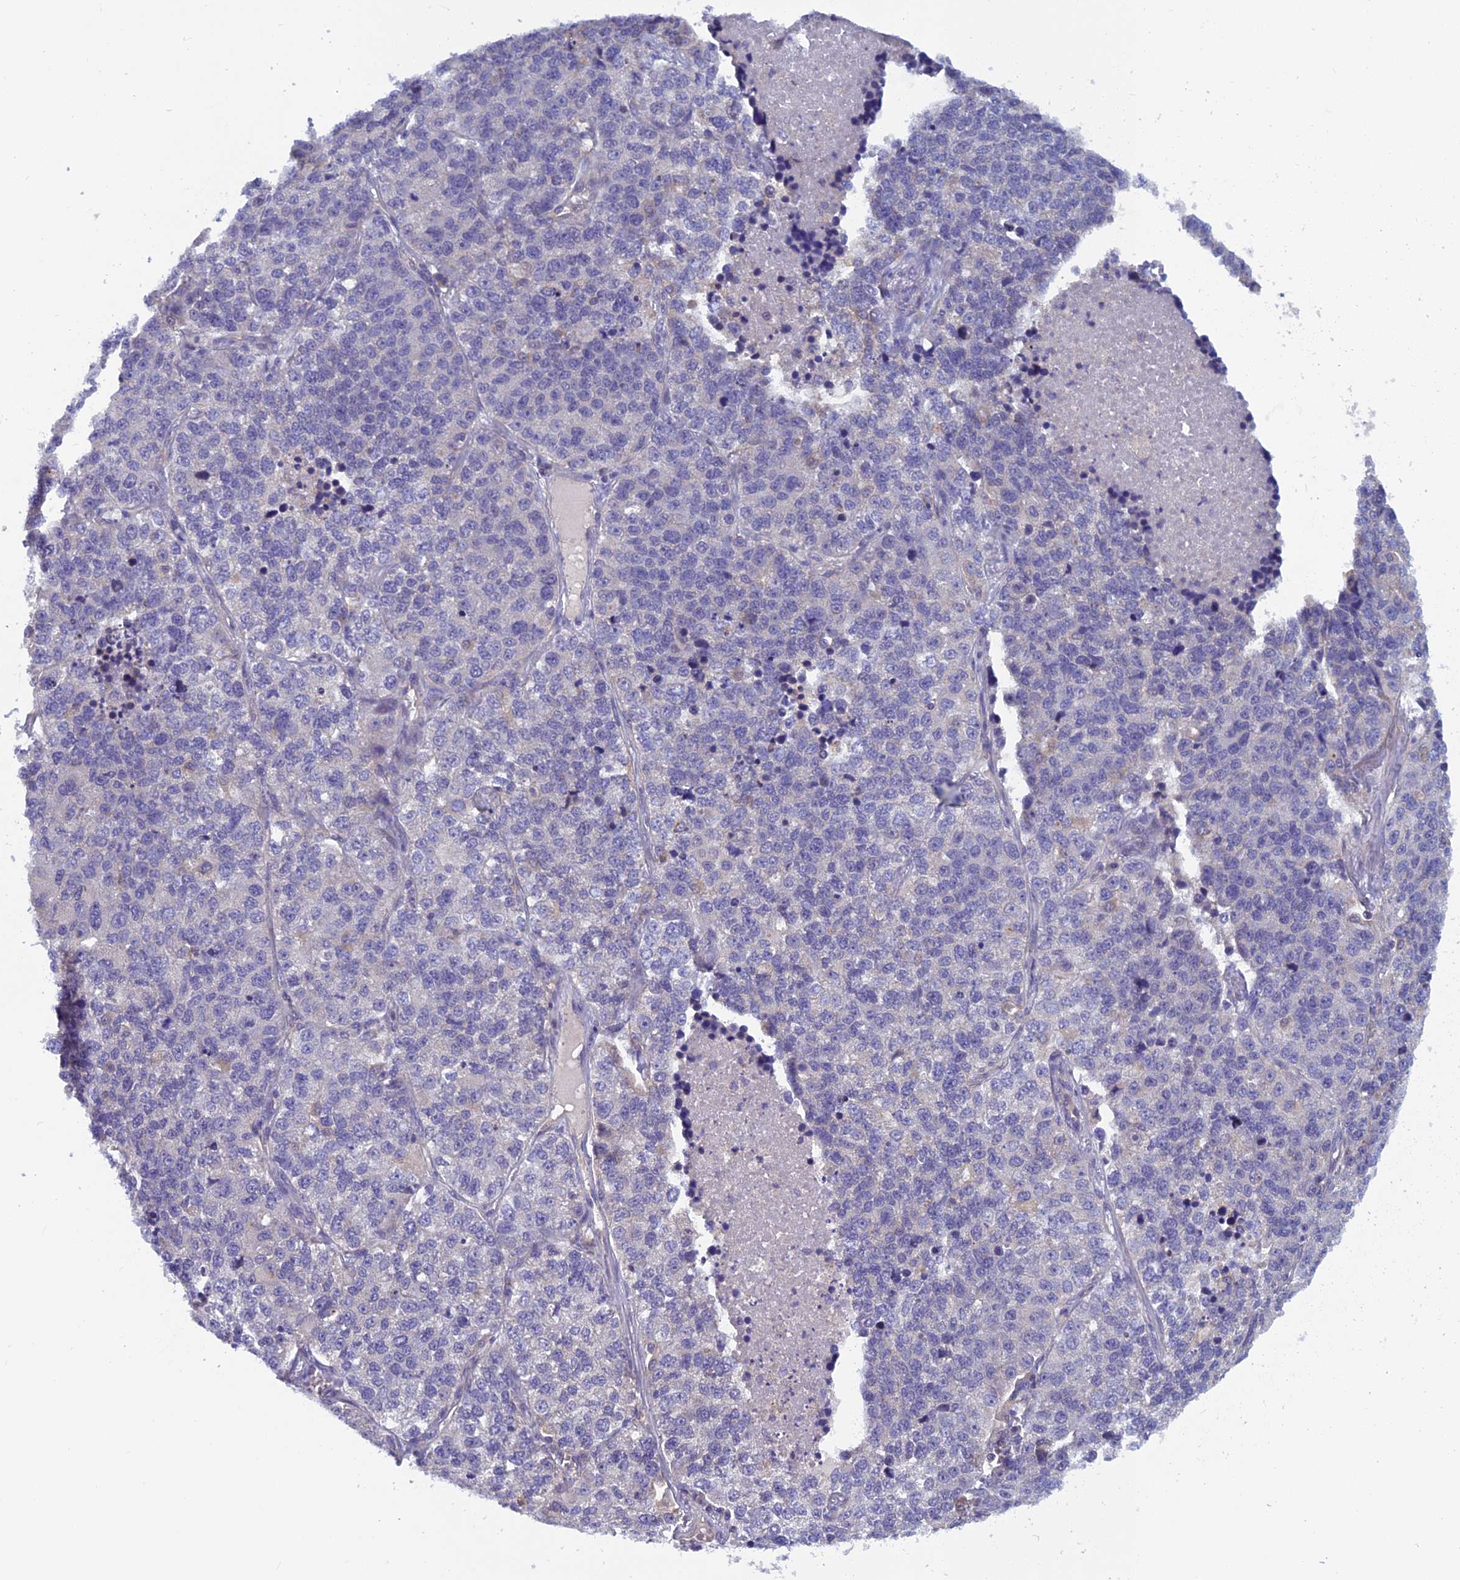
{"staining": {"intensity": "negative", "quantity": "none", "location": "none"}, "tissue": "lung cancer", "cell_type": "Tumor cells", "image_type": "cancer", "snomed": [{"axis": "morphology", "description": "Adenocarcinoma, NOS"}, {"axis": "topography", "description": "Lung"}], "caption": "A high-resolution histopathology image shows immunohistochemistry staining of lung cancer (adenocarcinoma), which shows no significant expression in tumor cells. (DAB (3,3'-diaminobenzidine) immunohistochemistry (IHC) visualized using brightfield microscopy, high magnification).", "gene": "HECA", "patient": {"sex": "male", "age": 49}}